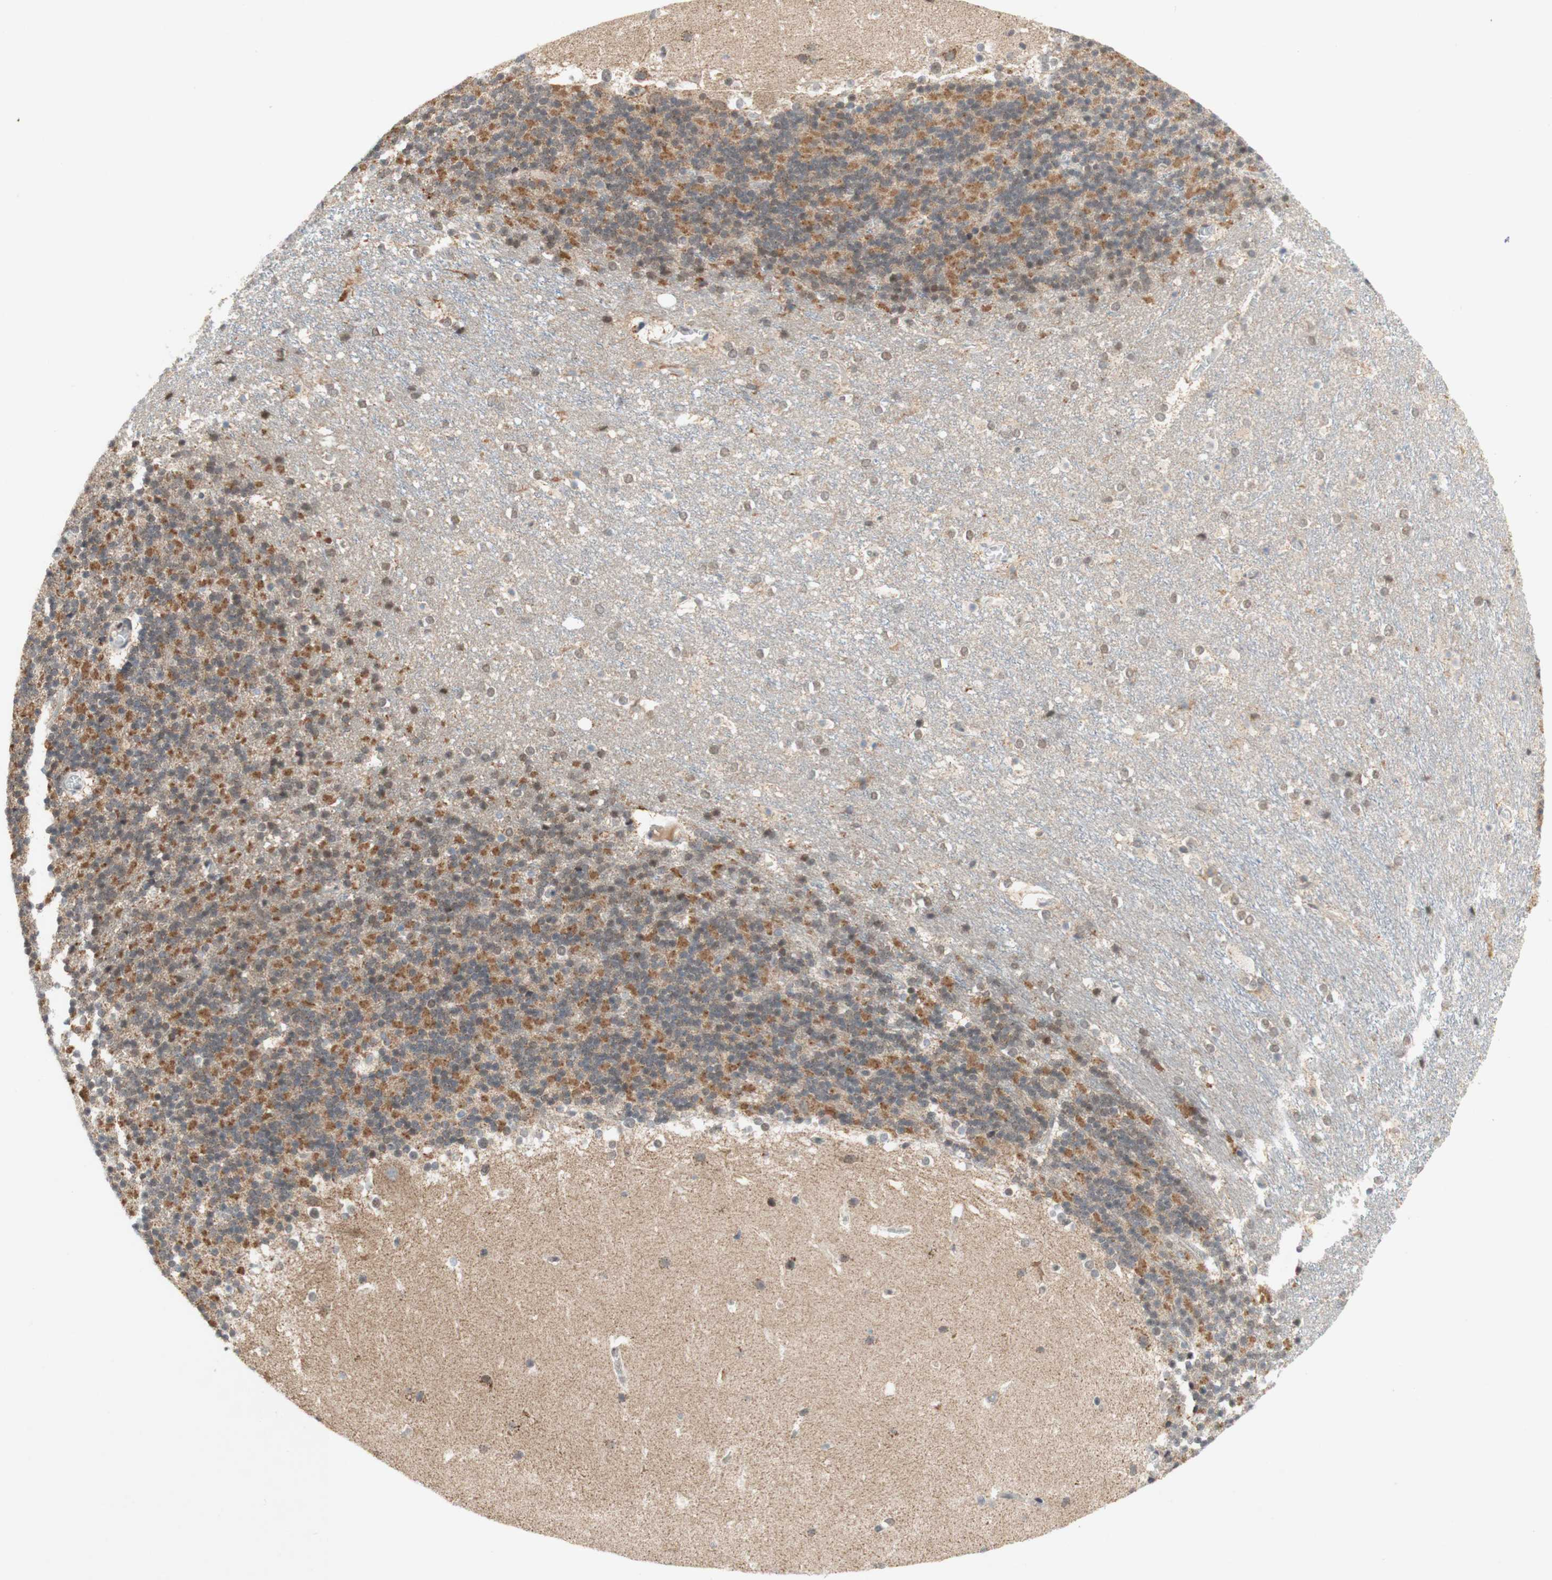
{"staining": {"intensity": "negative", "quantity": "none", "location": "none"}, "tissue": "cerebellum", "cell_type": "Cells in granular layer", "image_type": "normal", "snomed": [{"axis": "morphology", "description": "Normal tissue, NOS"}, {"axis": "topography", "description": "Cerebellum"}], "caption": "Cerebellum stained for a protein using immunohistochemistry (IHC) demonstrates no positivity cells in granular layer.", "gene": "DNMT3A", "patient": {"sex": "female", "age": 19}}